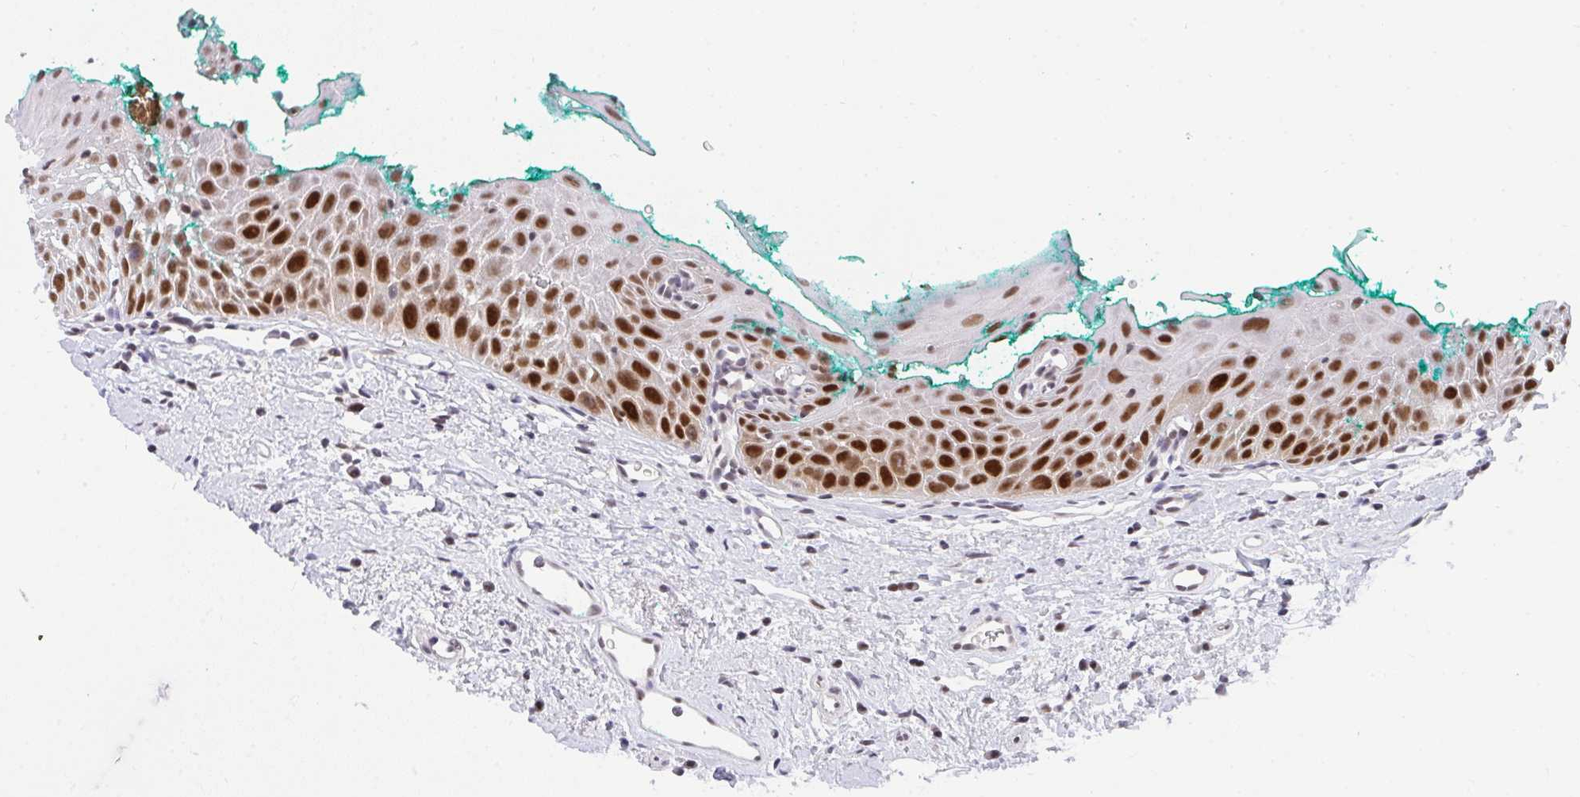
{"staining": {"intensity": "strong", "quantity": "25%-75%", "location": "nuclear"}, "tissue": "oral mucosa", "cell_type": "Squamous epithelial cells", "image_type": "normal", "snomed": [{"axis": "morphology", "description": "Normal tissue, NOS"}, {"axis": "topography", "description": "Oral tissue"}, {"axis": "topography", "description": "Tounge, NOS"}], "caption": "DAB (3,3'-diaminobenzidine) immunohistochemical staining of benign oral mucosa demonstrates strong nuclear protein positivity in approximately 25%-75% of squamous epithelial cells. The protein of interest is shown in brown color, while the nuclei are stained blue.", "gene": "RFC4", "patient": {"sex": "male", "age": 83}}